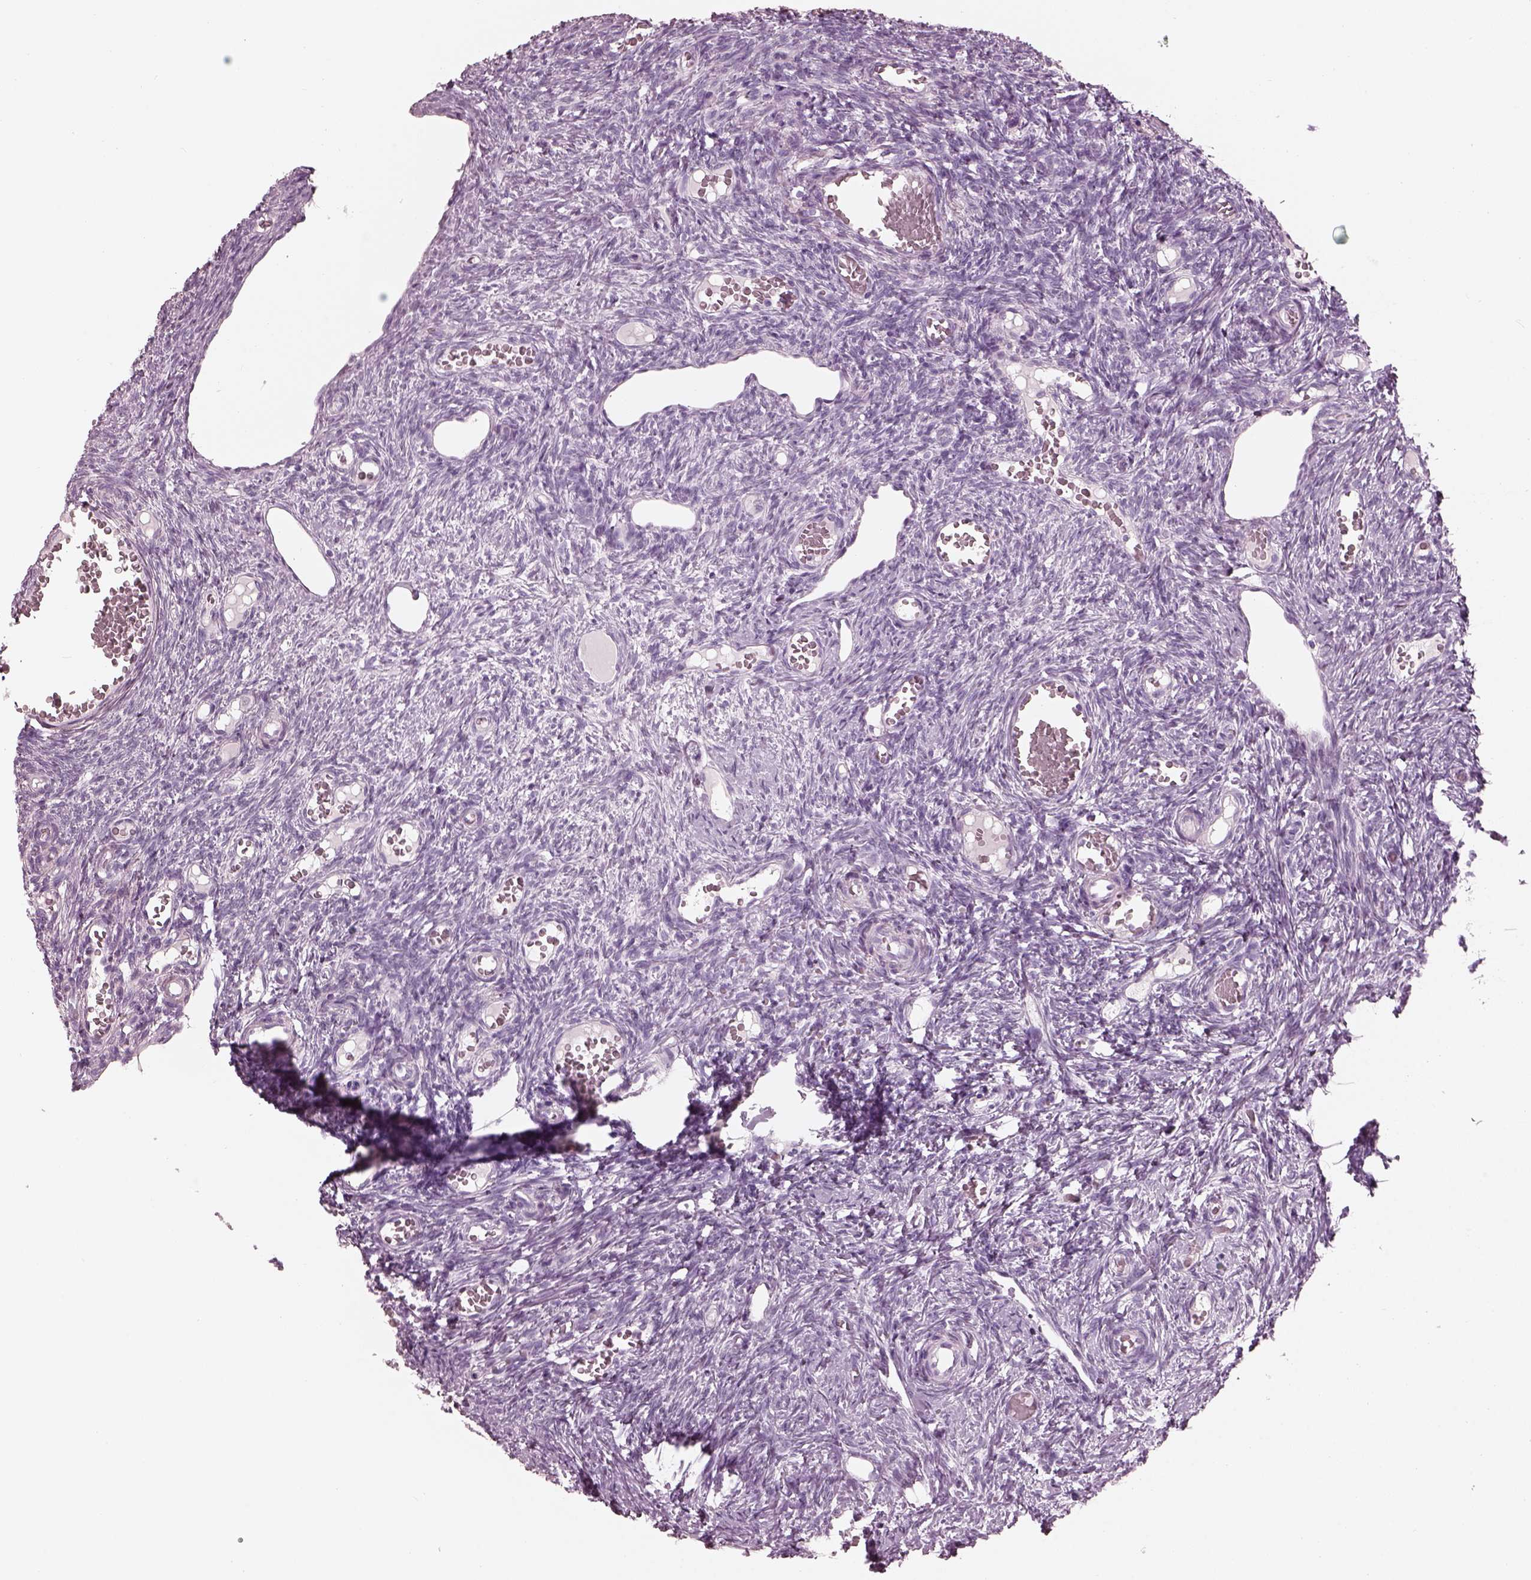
{"staining": {"intensity": "negative", "quantity": "none", "location": "none"}, "tissue": "ovary", "cell_type": "Follicle cells", "image_type": "normal", "snomed": [{"axis": "morphology", "description": "Normal tissue, NOS"}, {"axis": "topography", "description": "Ovary"}], "caption": "Follicle cells show no significant protein staining in unremarkable ovary. The staining was performed using DAB (3,3'-diaminobenzidine) to visualize the protein expression in brown, while the nuclei were stained in blue with hematoxylin (Magnification: 20x).", "gene": "FABP9", "patient": {"sex": "female", "age": 39}}